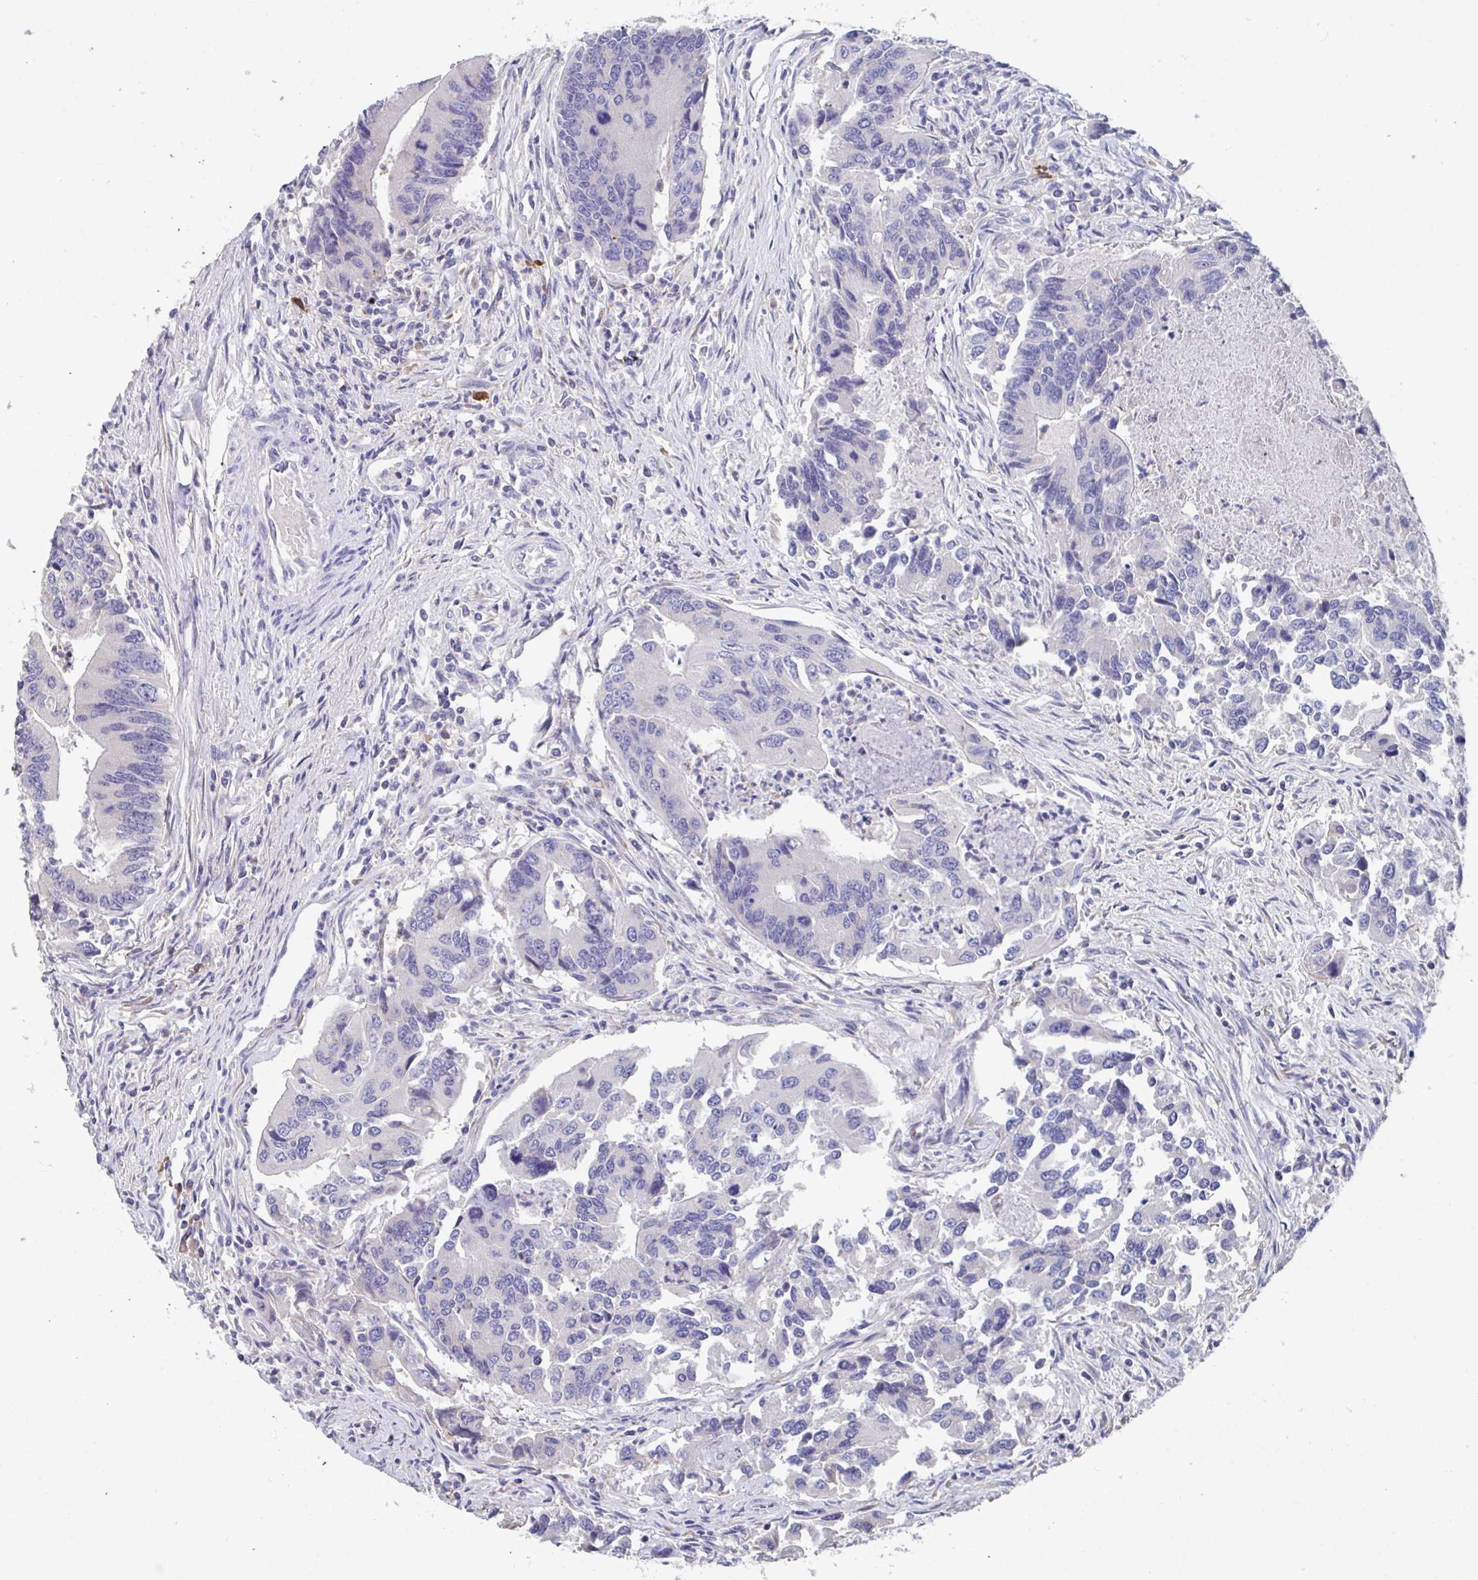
{"staining": {"intensity": "negative", "quantity": "none", "location": "none"}, "tissue": "colorectal cancer", "cell_type": "Tumor cells", "image_type": "cancer", "snomed": [{"axis": "morphology", "description": "Adenocarcinoma, NOS"}, {"axis": "topography", "description": "Colon"}], "caption": "Immunohistochemistry photomicrograph of colorectal cancer stained for a protein (brown), which displays no positivity in tumor cells.", "gene": "LRRC58", "patient": {"sex": "female", "age": 67}}